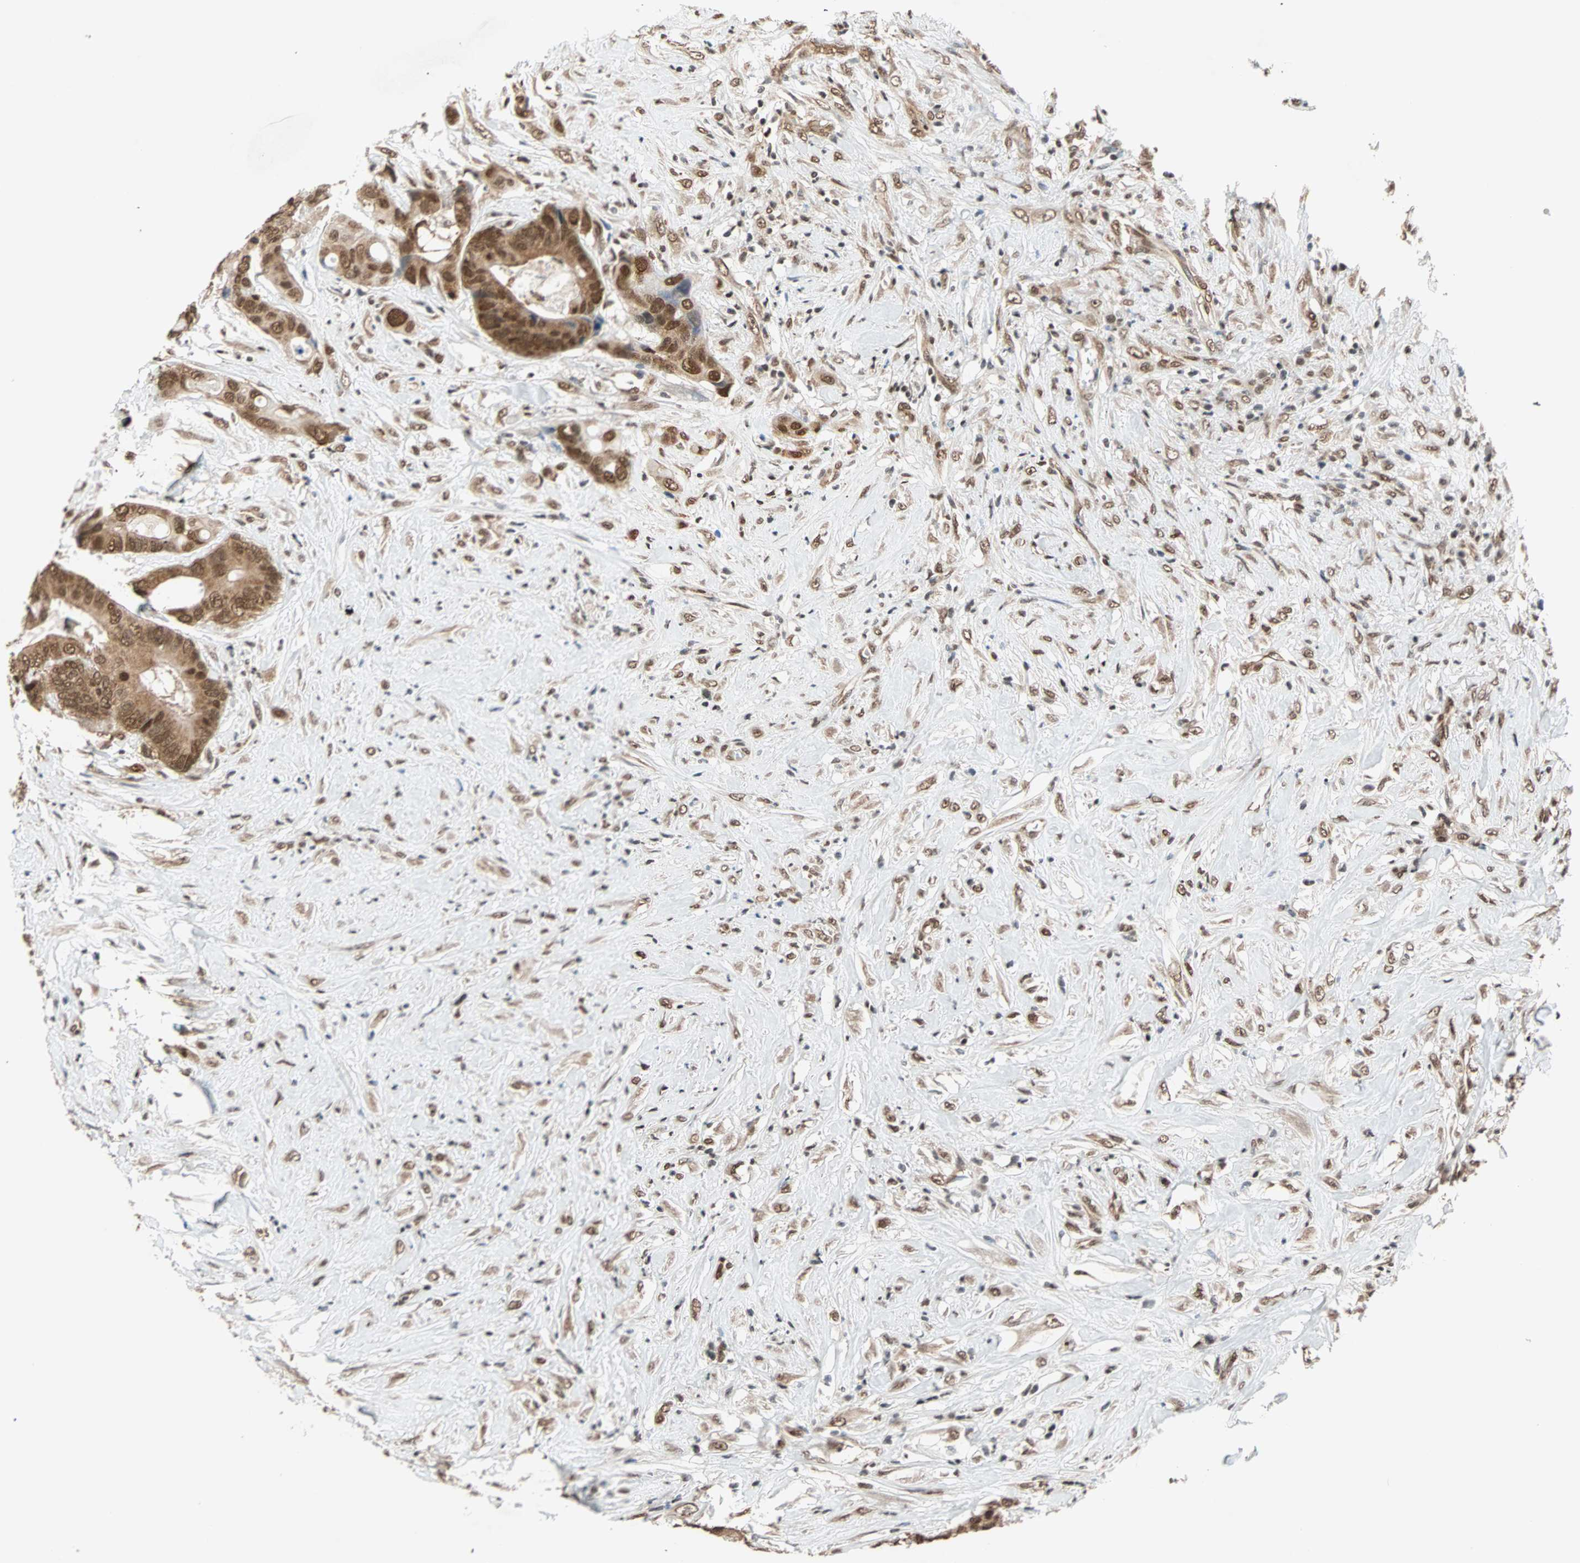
{"staining": {"intensity": "moderate", "quantity": ">75%", "location": "cytoplasmic/membranous,nuclear"}, "tissue": "colorectal cancer", "cell_type": "Tumor cells", "image_type": "cancer", "snomed": [{"axis": "morphology", "description": "Adenocarcinoma, NOS"}, {"axis": "topography", "description": "Rectum"}], "caption": "Tumor cells reveal medium levels of moderate cytoplasmic/membranous and nuclear expression in about >75% of cells in colorectal cancer (adenocarcinoma).", "gene": "DAZAP1", "patient": {"sex": "male", "age": 55}}